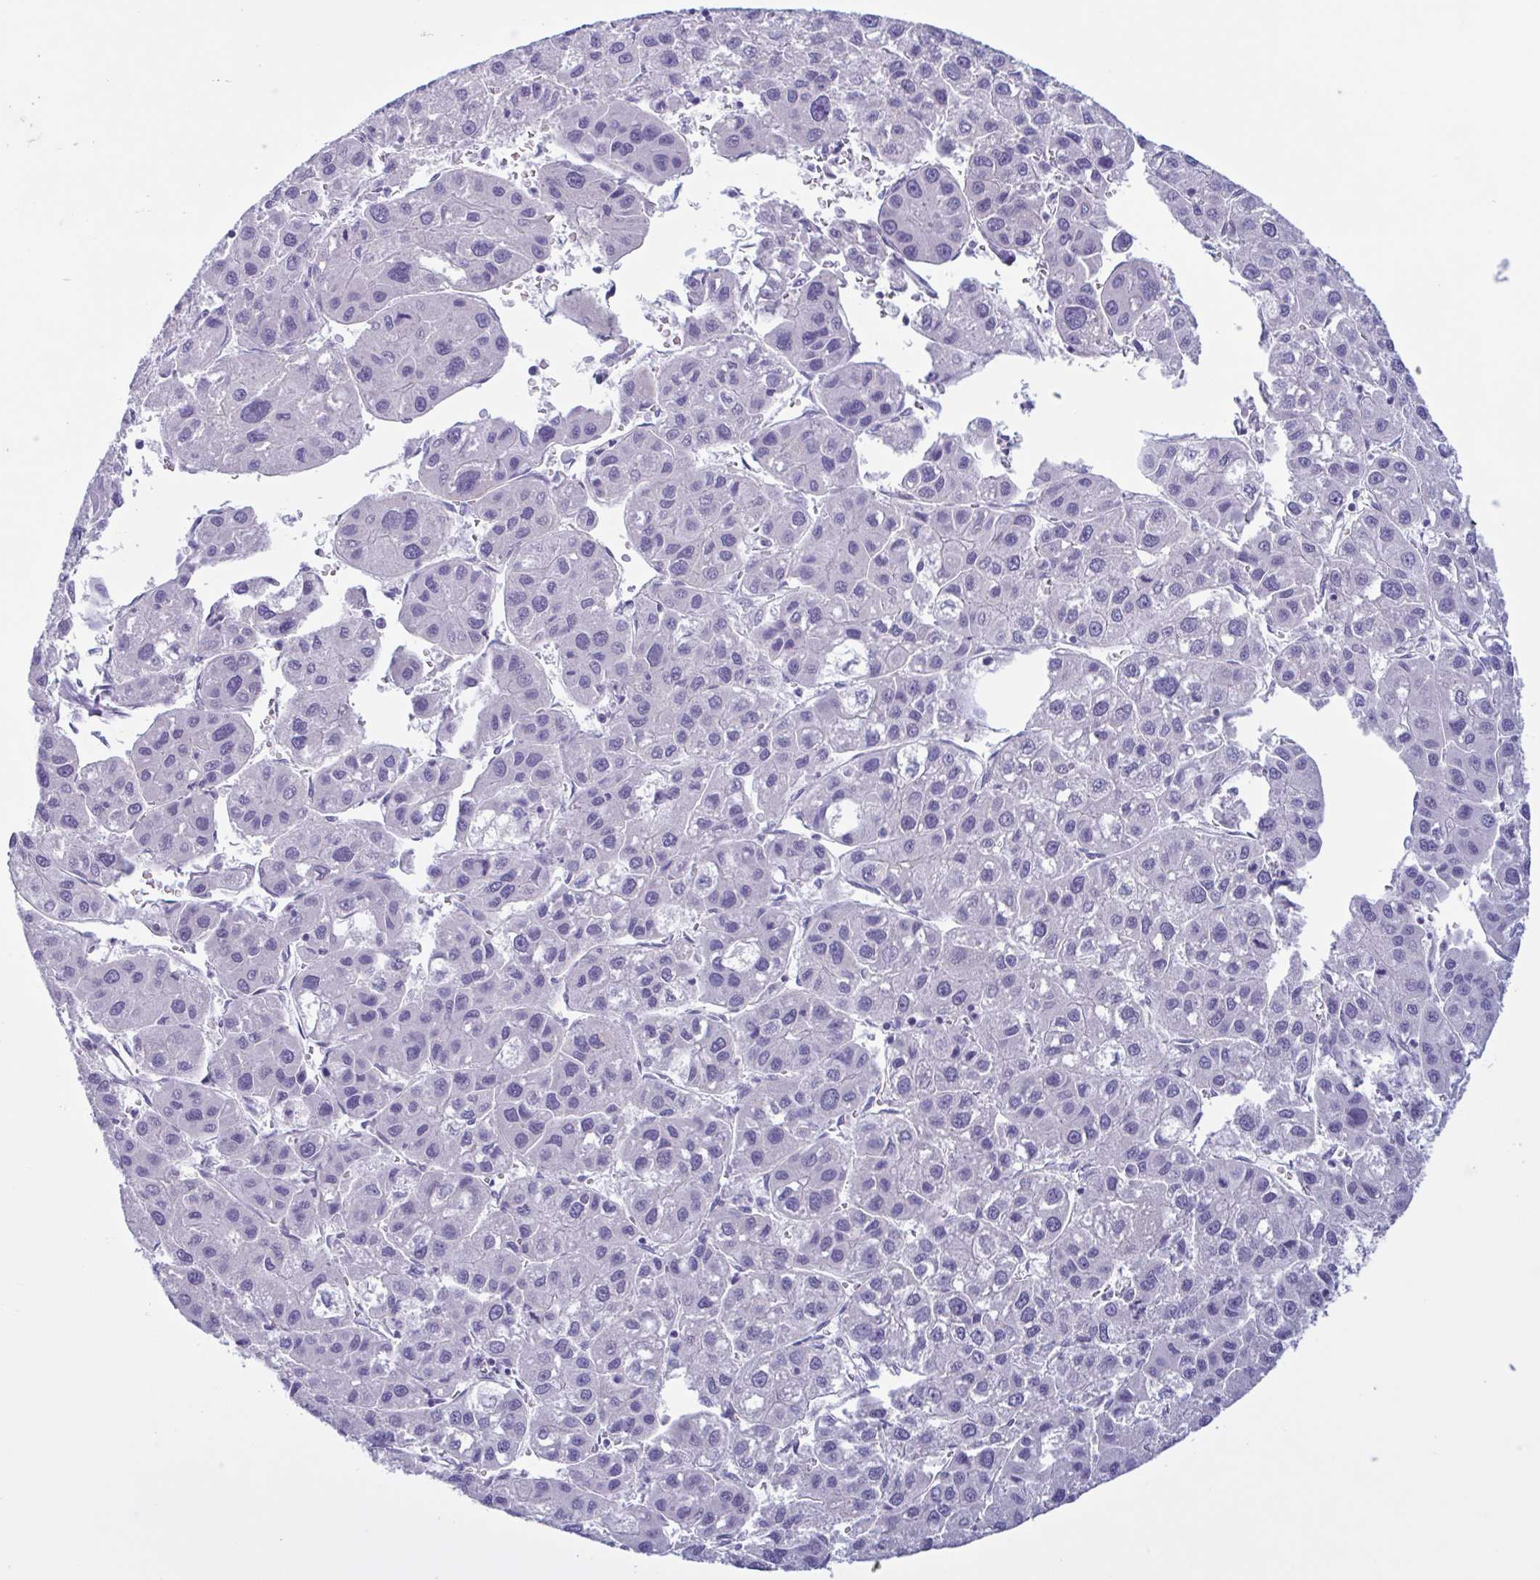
{"staining": {"intensity": "negative", "quantity": "none", "location": "none"}, "tissue": "liver cancer", "cell_type": "Tumor cells", "image_type": "cancer", "snomed": [{"axis": "morphology", "description": "Carcinoma, Hepatocellular, NOS"}, {"axis": "topography", "description": "Liver"}], "caption": "Tumor cells show no significant staining in hepatocellular carcinoma (liver). The staining was performed using DAB to visualize the protein expression in brown, while the nuclei were stained in blue with hematoxylin (Magnification: 20x).", "gene": "INAFM1", "patient": {"sex": "male", "age": 73}}